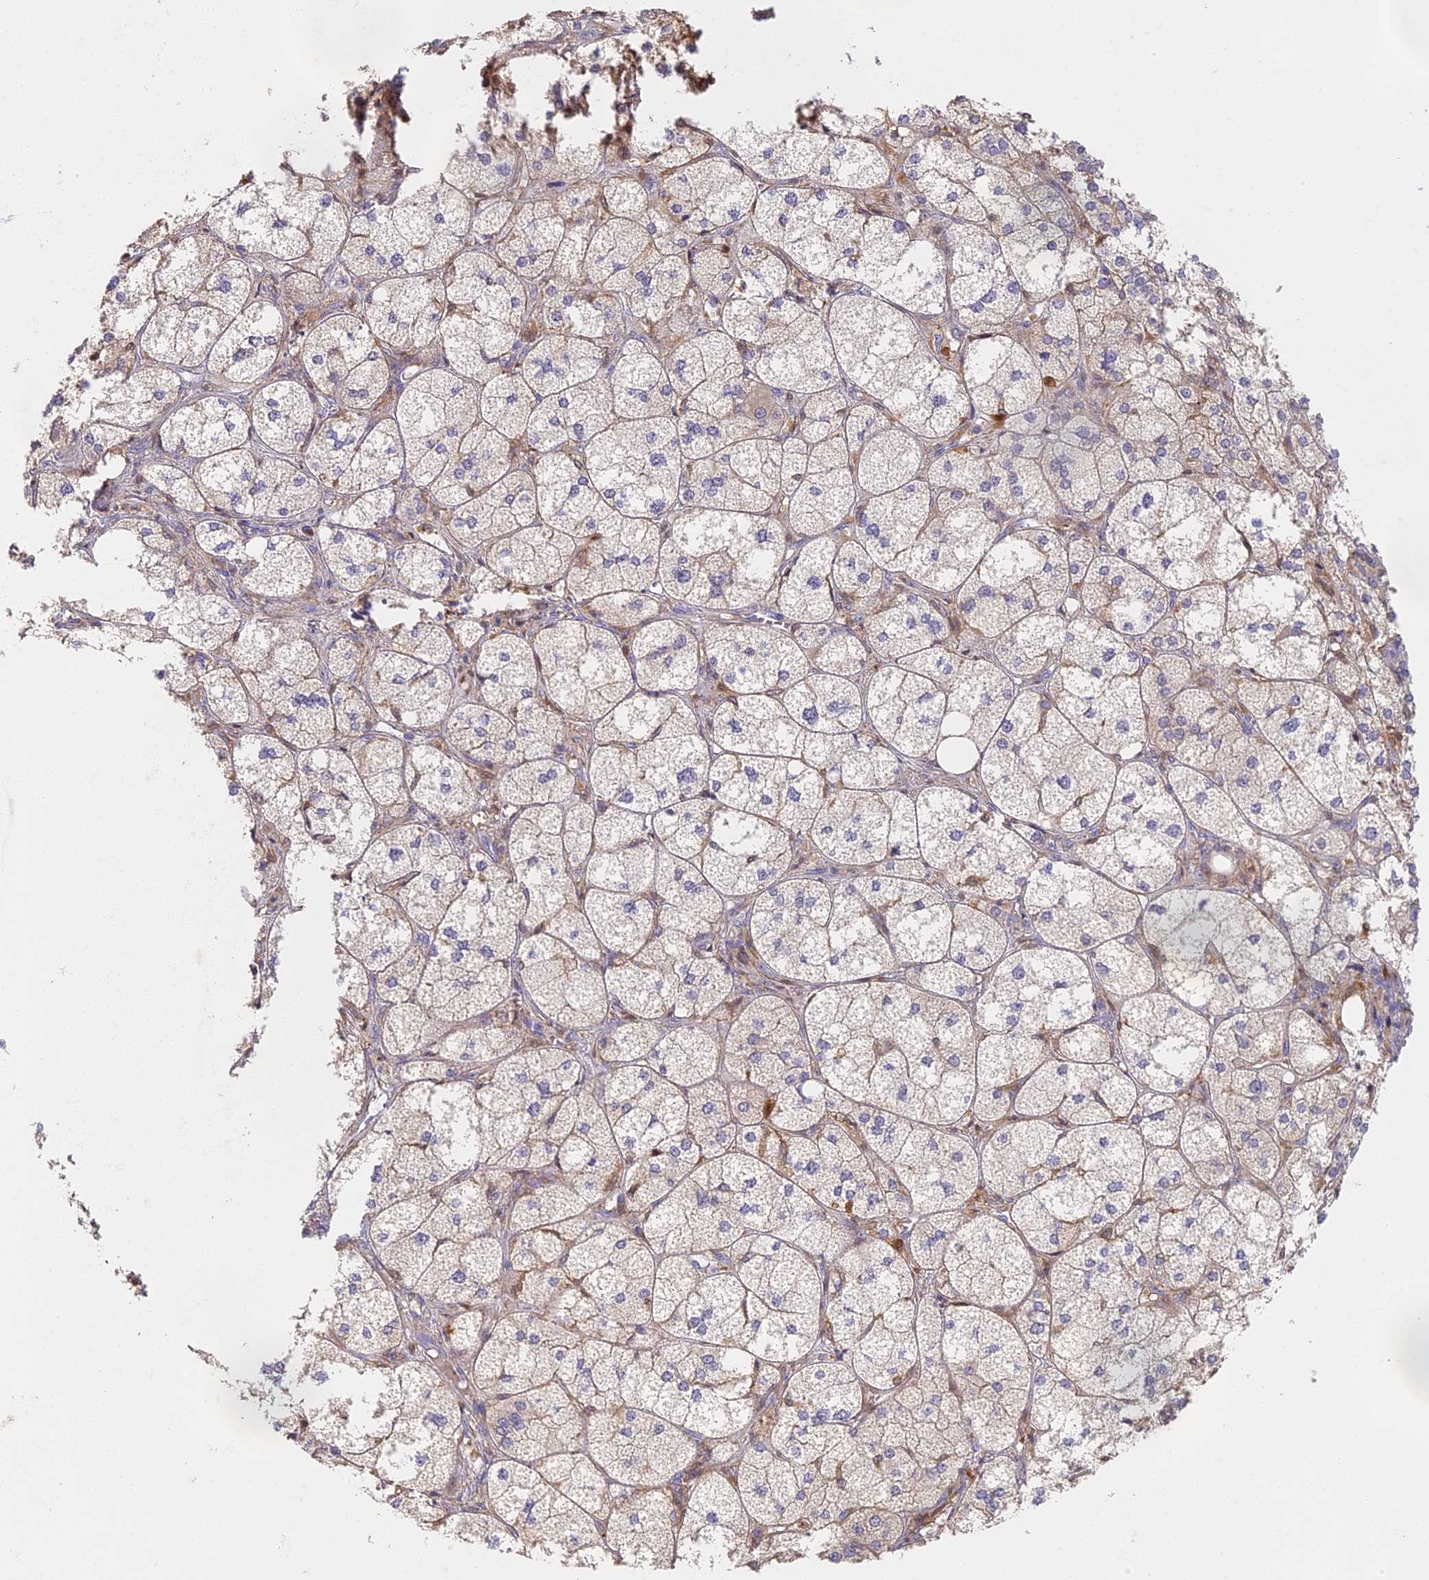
{"staining": {"intensity": "weak", "quantity": ">75%", "location": "cytoplasmic/membranous"}, "tissue": "adrenal gland", "cell_type": "Glandular cells", "image_type": "normal", "snomed": [{"axis": "morphology", "description": "Normal tissue, NOS"}, {"axis": "topography", "description": "Adrenal gland"}], "caption": "Normal adrenal gland reveals weak cytoplasmic/membranous expression in about >75% of glandular cells.", "gene": "NCF4", "patient": {"sex": "female", "age": 61}}